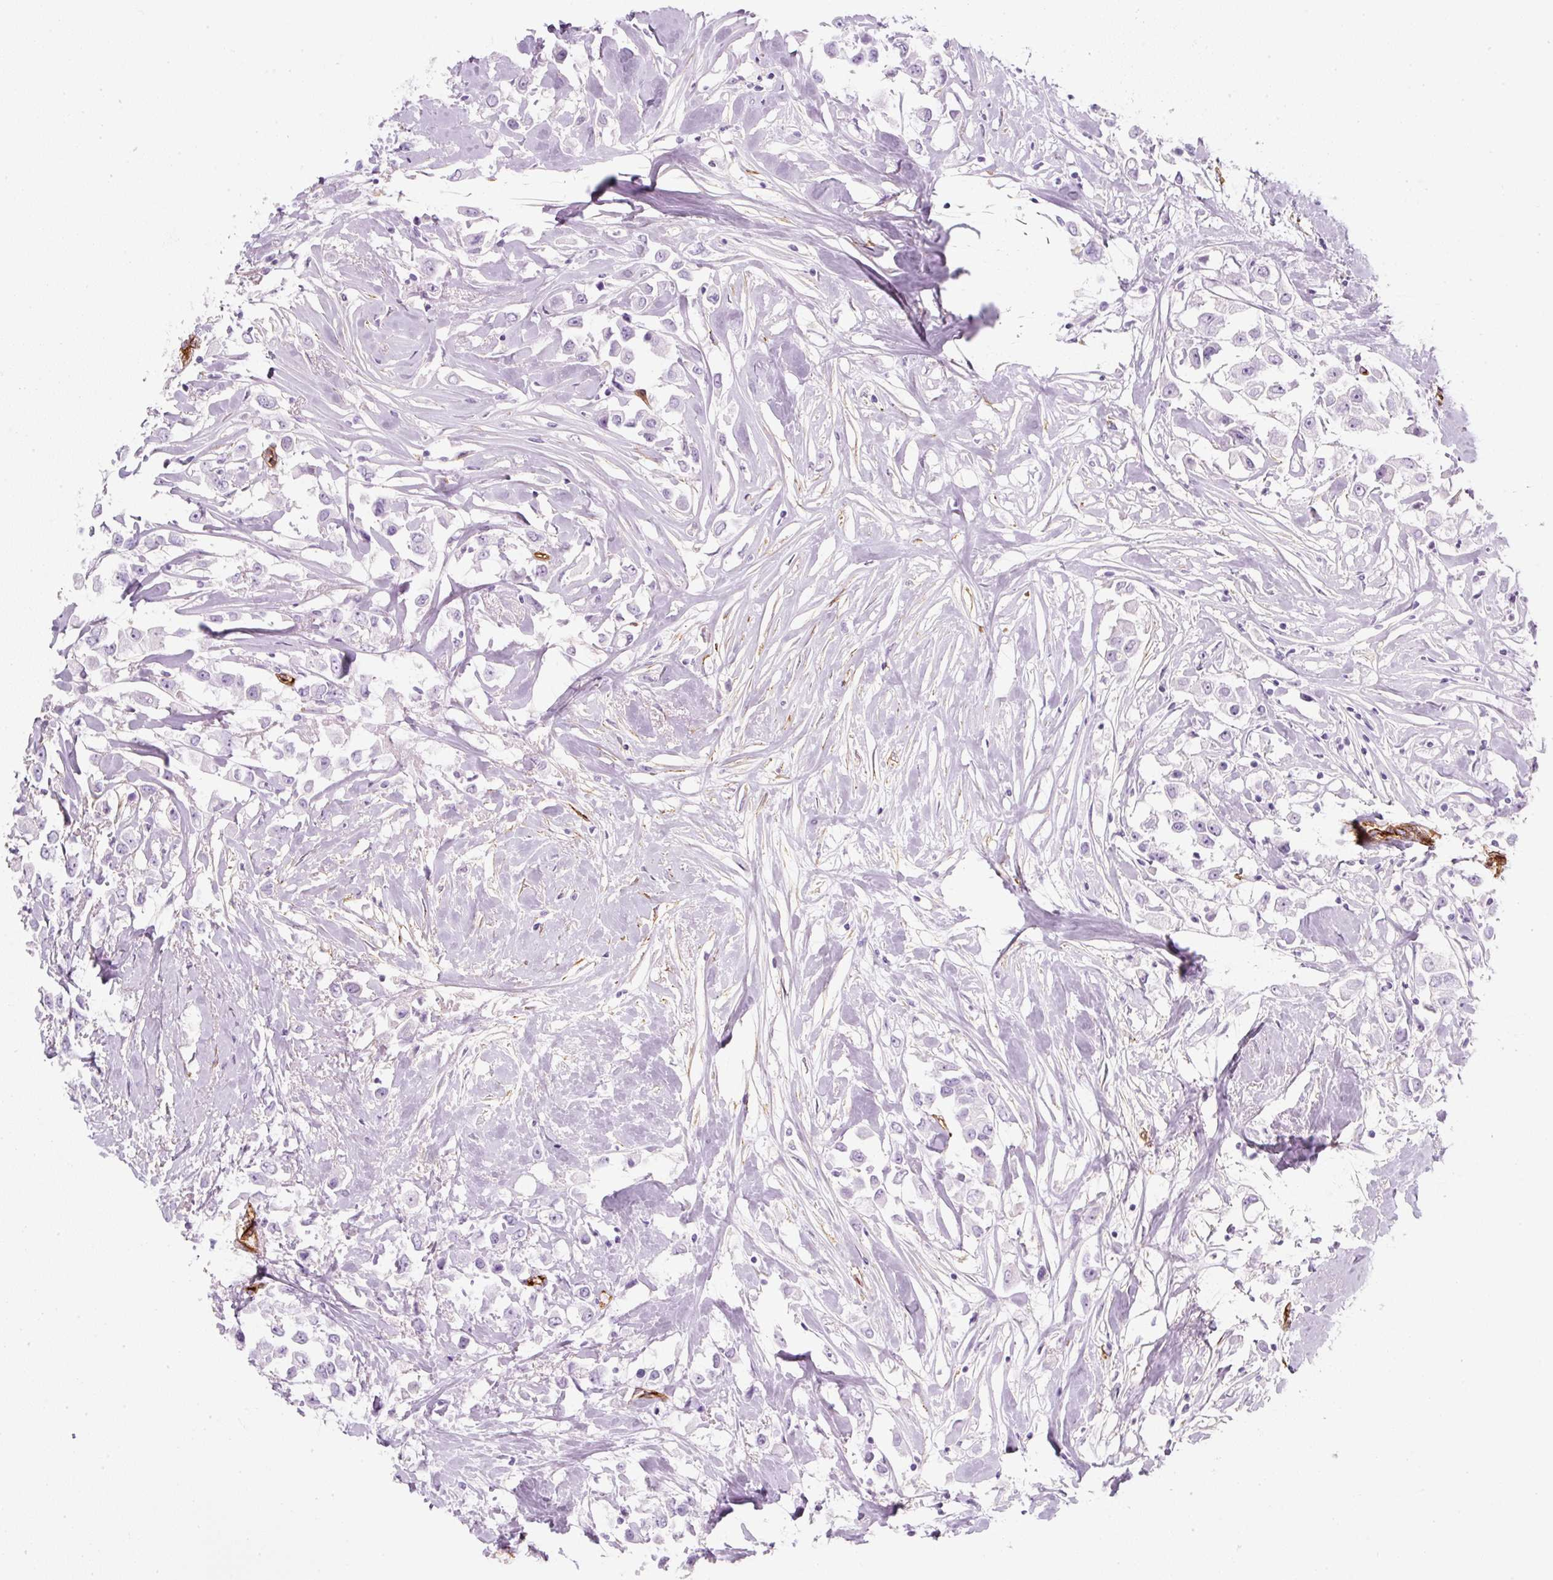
{"staining": {"intensity": "negative", "quantity": "none", "location": "none"}, "tissue": "breast cancer", "cell_type": "Tumor cells", "image_type": "cancer", "snomed": [{"axis": "morphology", "description": "Duct carcinoma"}, {"axis": "topography", "description": "Breast"}], "caption": "A high-resolution photomicrograph shows immunohistochemistry staining of infiltrating ductal carcinoma (breast), which shows no significant staining in tumor cells.", "gene": "CAVIN3", "patient": {"sex": "female", "age": 61}}